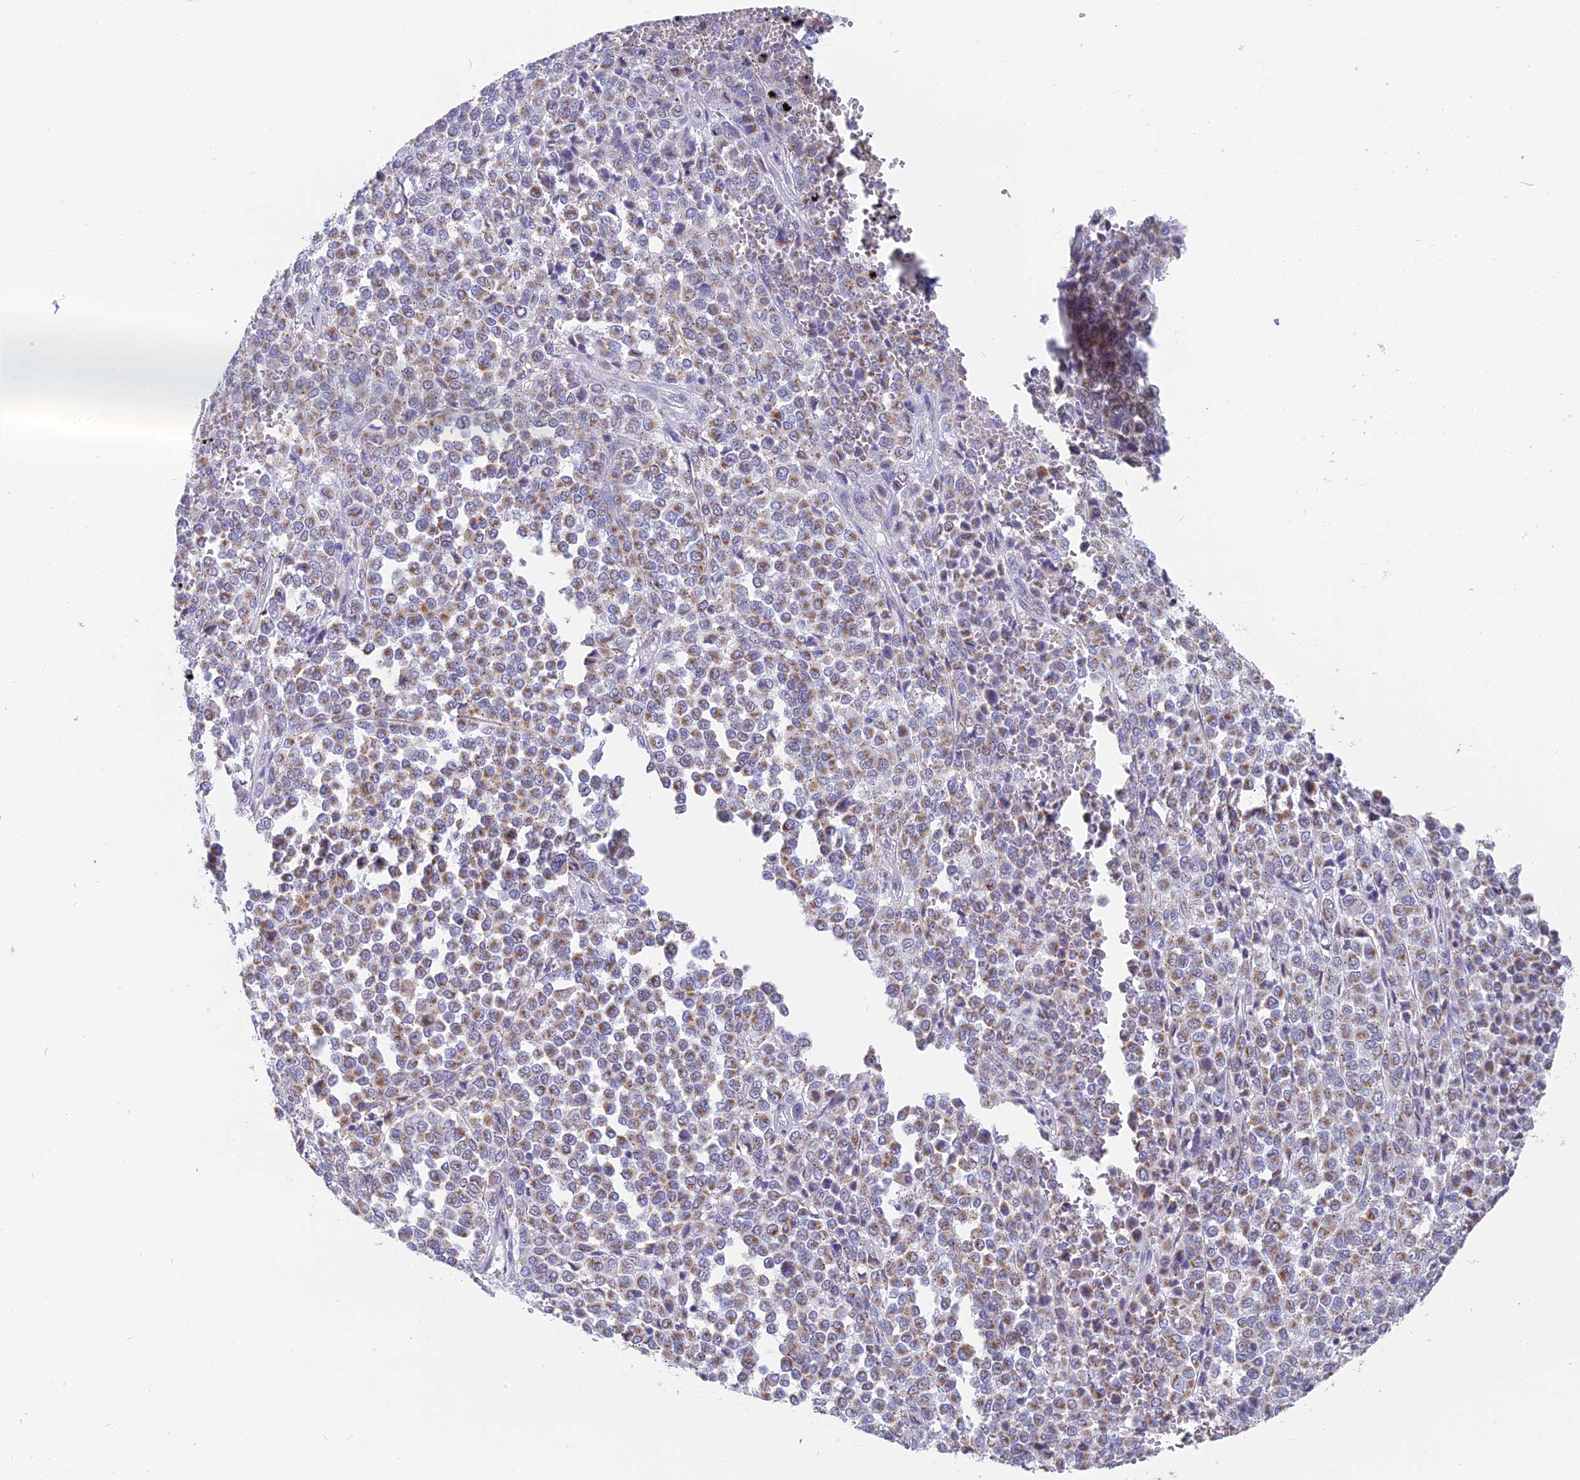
{"staining": {"intensity": "moderate", "quantity": ">75%", "location": "cytoplasmic/membranous"}, "tissue": "melanoma", "cell_type": "Tumor cells", "image_type": "cancer", "snomed": [{"axis": "morphology", "description": "Malignant melanoma, Metastatic site"}, {"axis": "topography", "description": "Pancreas"}], "caption": "A photomicrograph of malignant melanoma (metastatic site) stained for a protein displays moderate cytoplasmic/membranous brown staining in tumor cells. (DAB (3,3'-diaminobenzidine) = brown stain, brightfield microscopy at high magnification).", "gene": "DTWD1", "patient": {"sex": "female", "age": 30}}